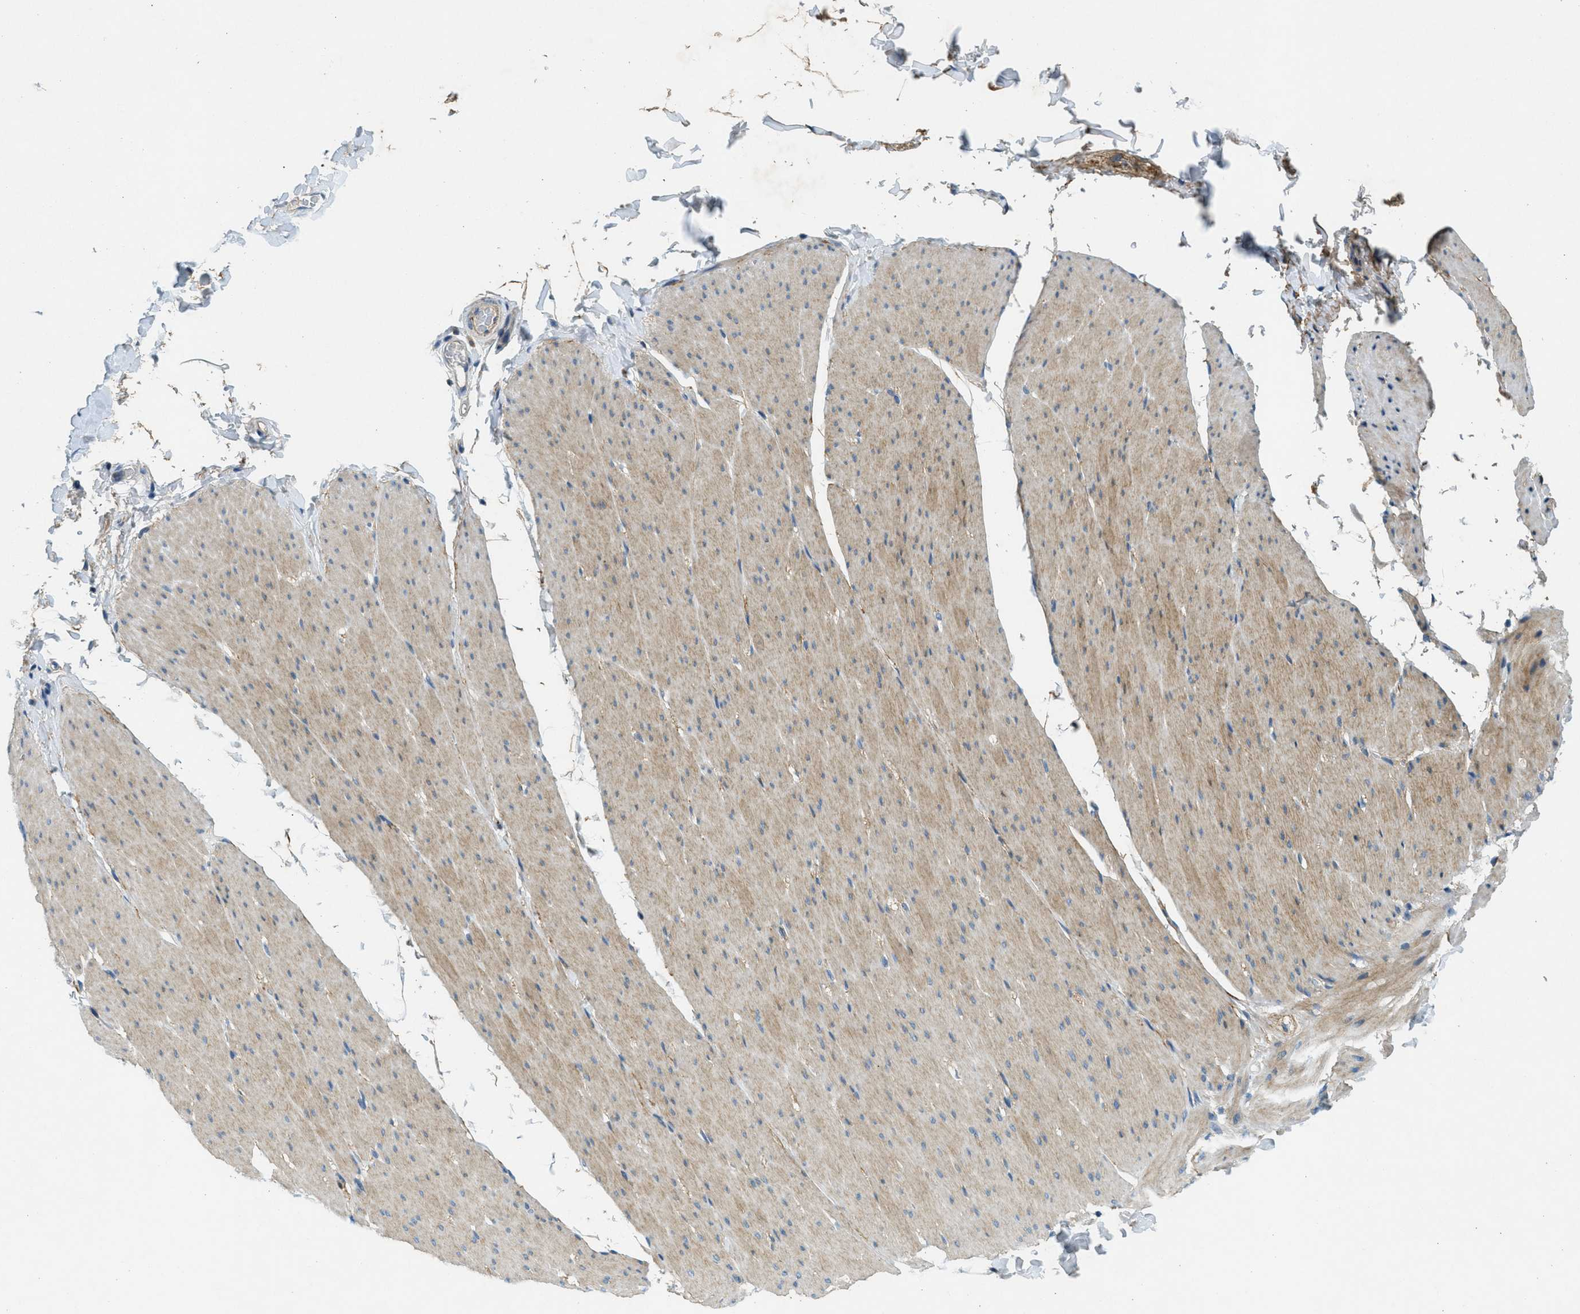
{"staining": {"intensity": "moderate", "quantity": "25%-75%", "location": "cytoplasmic/membranous"}, "tissue": "smooth muscle", "cell_type": "Smooth muscle cells", "image_type": "normal", "snomed": [{"axis": "morphology", "description": "Normal tissue, NOS"}, {"axis": "topography", "description": "Smooth muscle"}, {"axis": "topography", "description": "Colon"}], "caption": "A histopathology image showing moderate cytoplasmic/membranous positivity in about 25%-75% of smooth muscle cells in benign smooth muscle, as visualized by brown immunohistochemical staining.", "gene": "SNX14", "patient": {"sex": "male", "age": 67}}